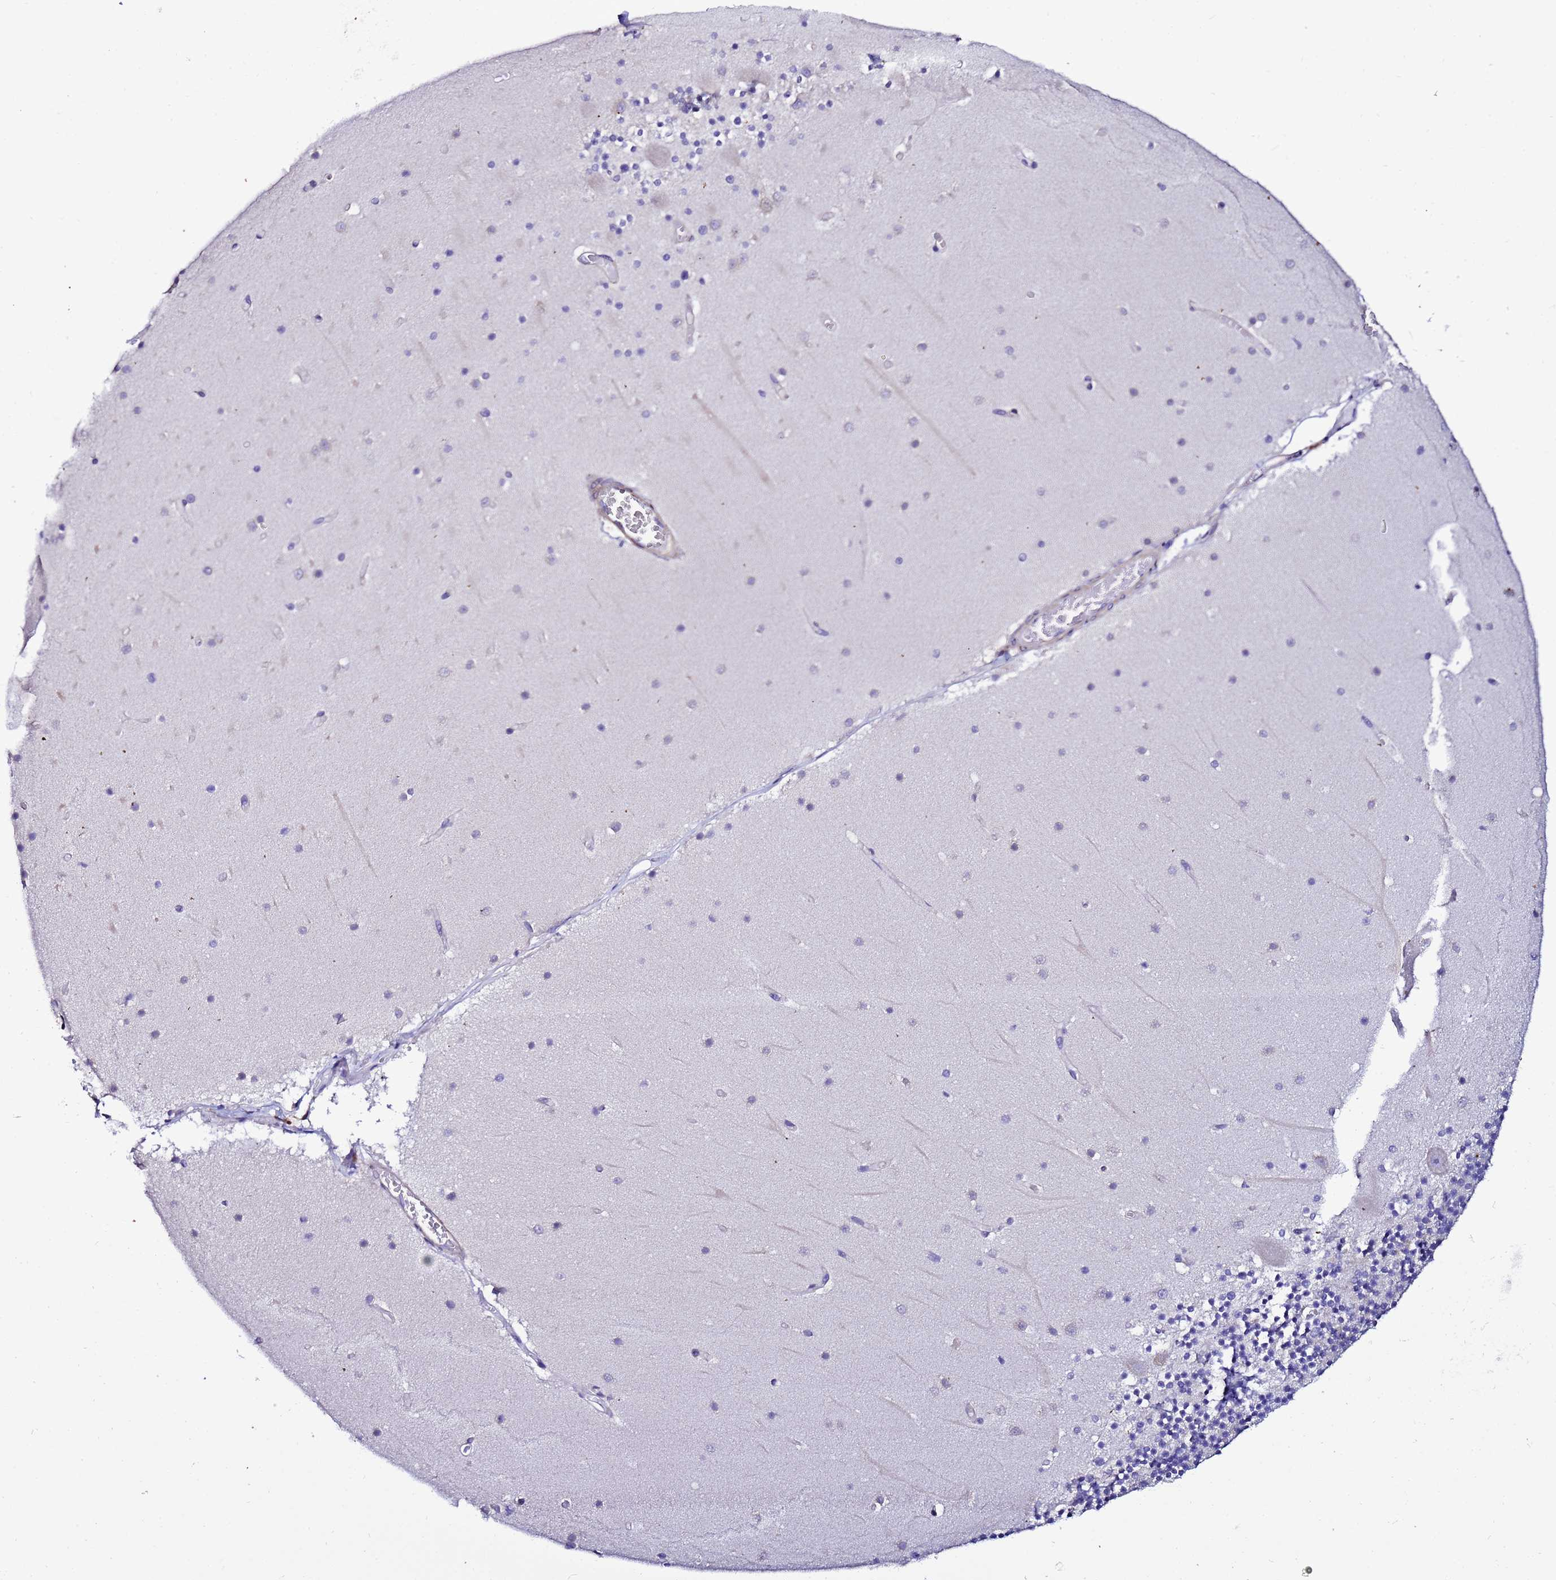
{"staining": {"intensity": "negative", "quantity": "none", "location": "none"}, "tissue": "cerebellum", "cell_type": "Cells in granular layer", "image_type": "normal", "snomed": [{"axis": "morphology", "description": "Normal tissue, NOS"}, {"axis": "topography", "description": "Cerebellum"}], "caption": "Protein analysis of benign cerebellum shows no significant expression in cells in granular layer. (IHC, brightfield microscopy, high magnification).", "gene": "JRKL", "patient": {"sex": "female", "age": 28}}